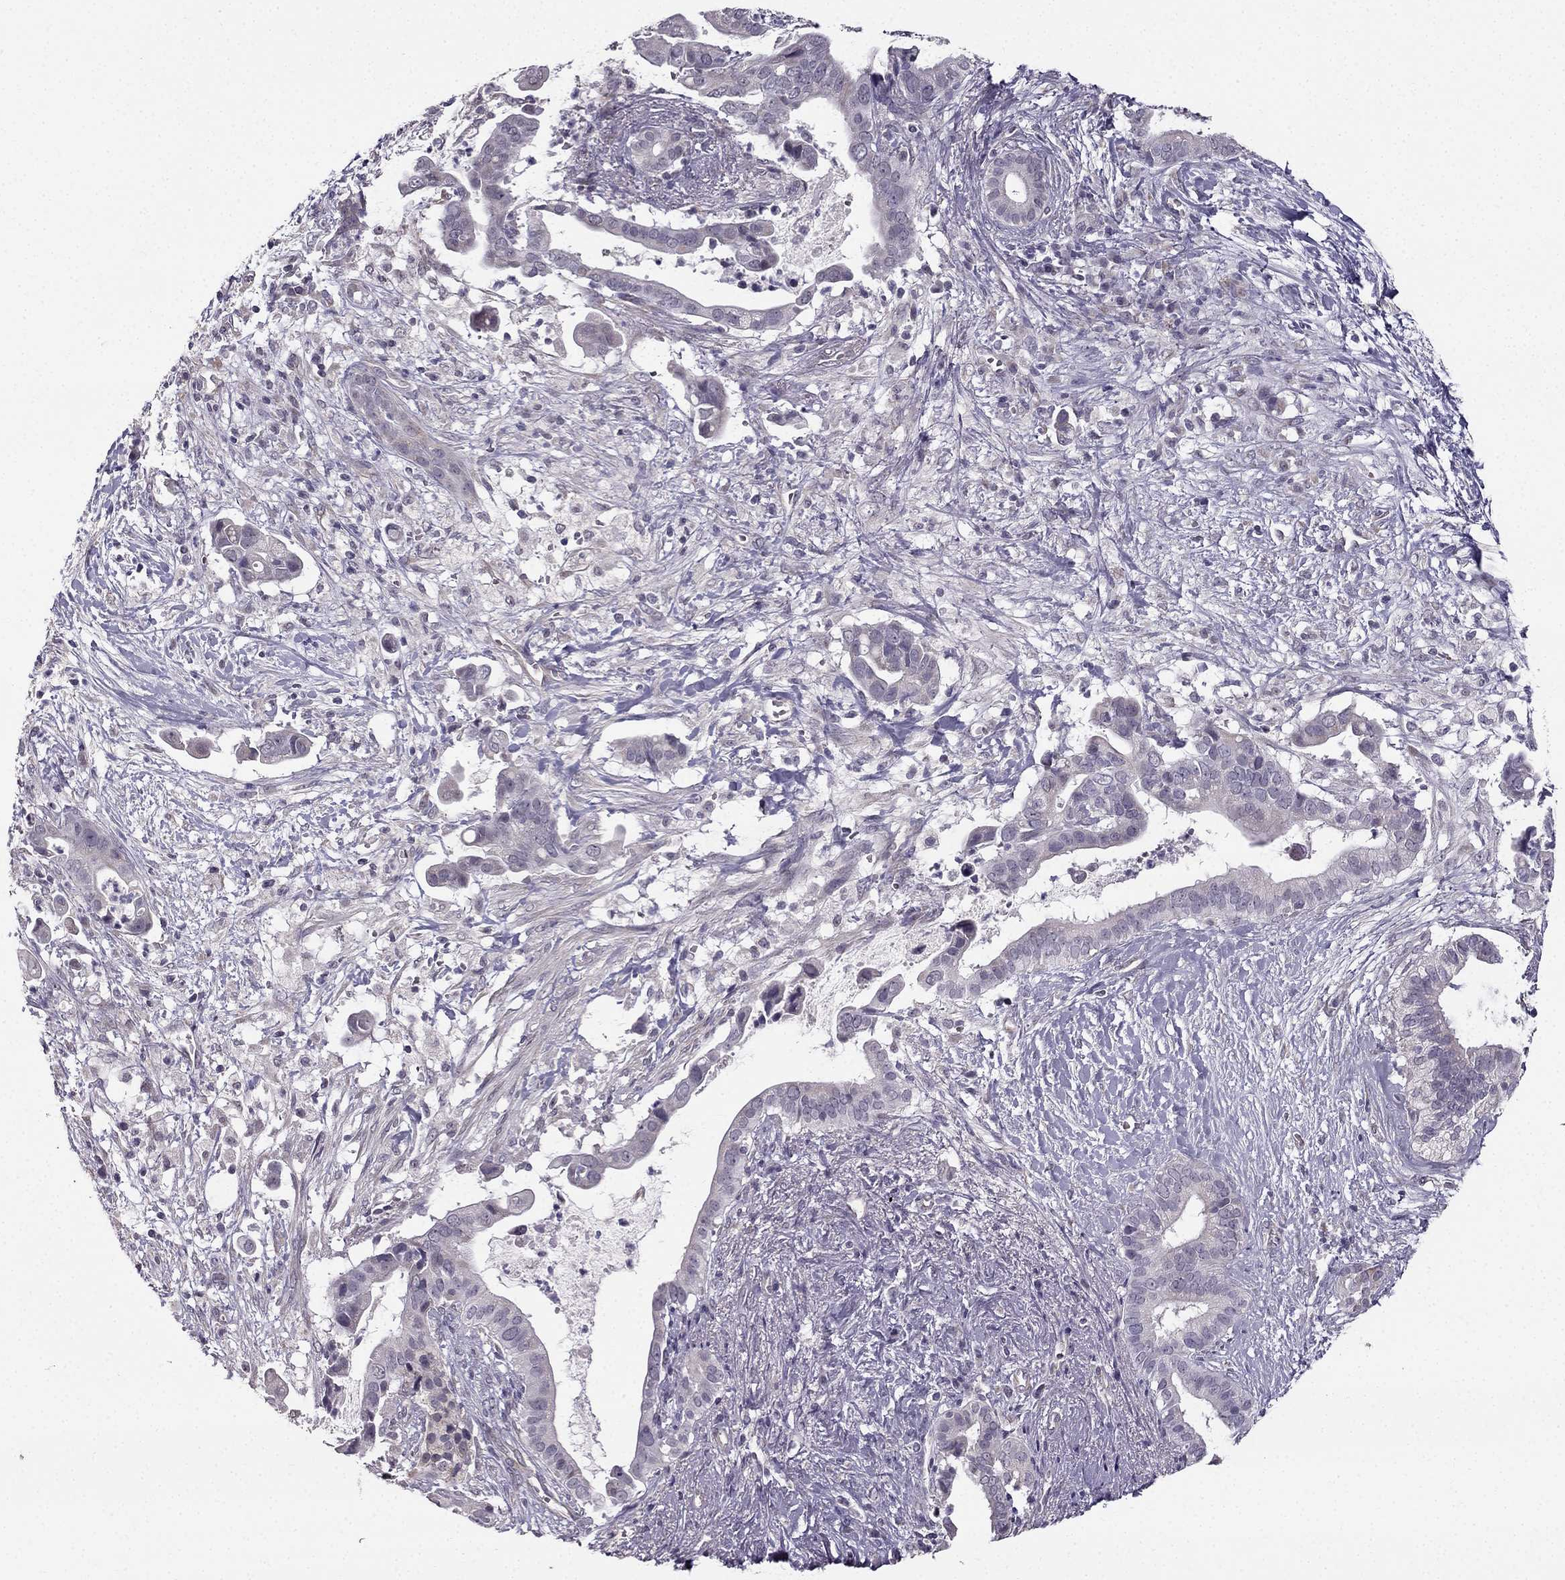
{"staining": {"intensity": "negative", "quantity": "none", "location": "none"}, "tissue": "pancreatic cancer", "cell_type": "Tumor cells", "image_type": "cancer", "snomed": [{"axis": "morphology", "description": "Adenocarcinoma, NOS"}, {"axis": "topography", "description": "Pancreas"}], "caption": "Micrograph shows no protein positivity in tumor cells of pancreatic cancer tissue.", "gene": "TSPYL5", "patient": {"sex": "male", "age": 61}}